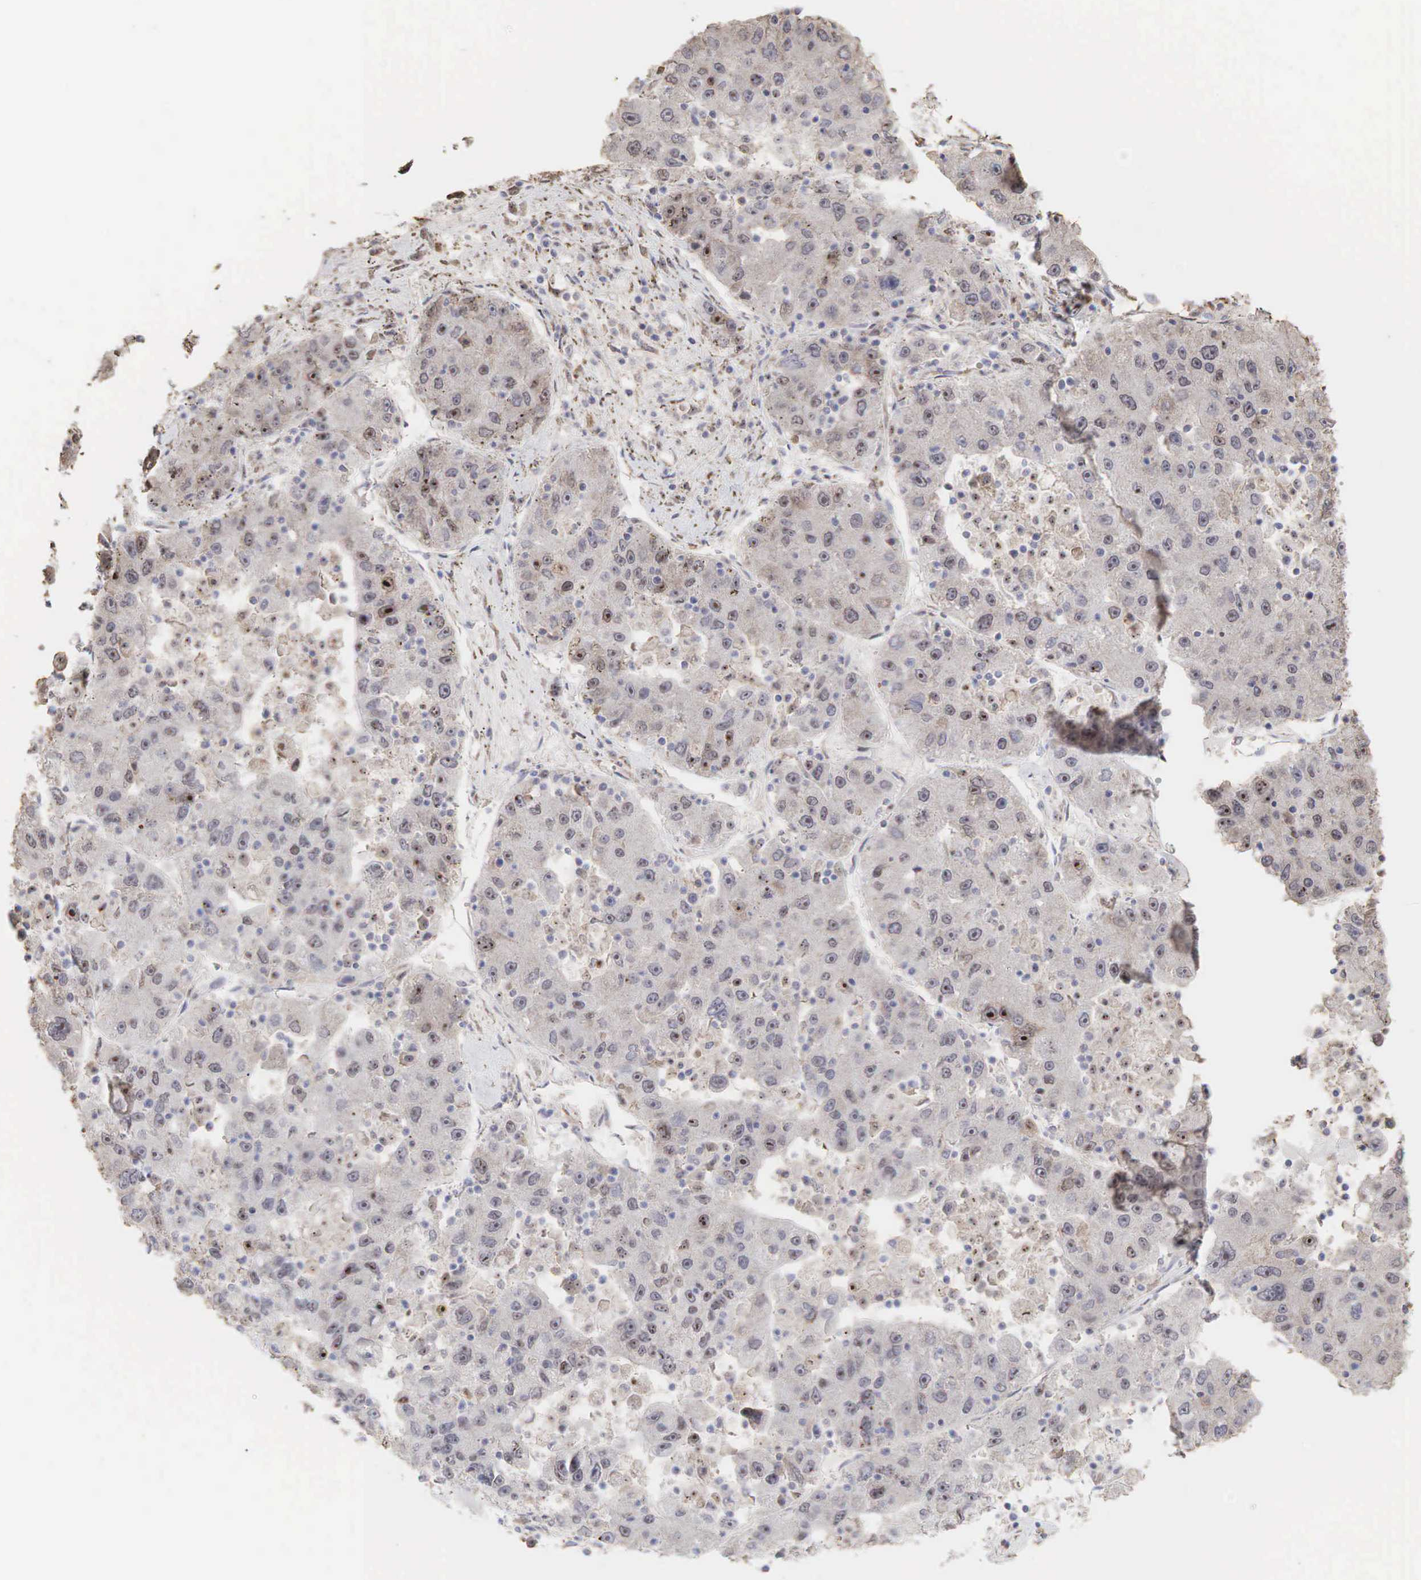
{"staining": {"intensity": "strong", "quantity": "25%-75%", "location": "cytoplasmic/membranous,nuclear"}, "tissue": "liver cancer", "cell_type": "Tumor cells", "image_type": "cancer", "snomed": [{"axis": "morphology", "description": "Carcinoma, Hepatocellular, NOS"}, {"axis": "topography", "description": "Liver"}], "caption": "Immunohistochemistry staining of liver hepatocellular carcinoma, which demonstrates high levels of strong cytoplasmic/membranous and nuclear positivity in approximately 25%-75% of tumor cells indicating strong cytoplasmic/membranous and nuclear protein positivity. The staining was performed using DAB (3,3'-diaminobenzidine) (brown) for protein detection and nuclei were counterstained in hematoxylin (blue).", "gene": "DKC1", "patient": {"sex": "male", "age": 49}}